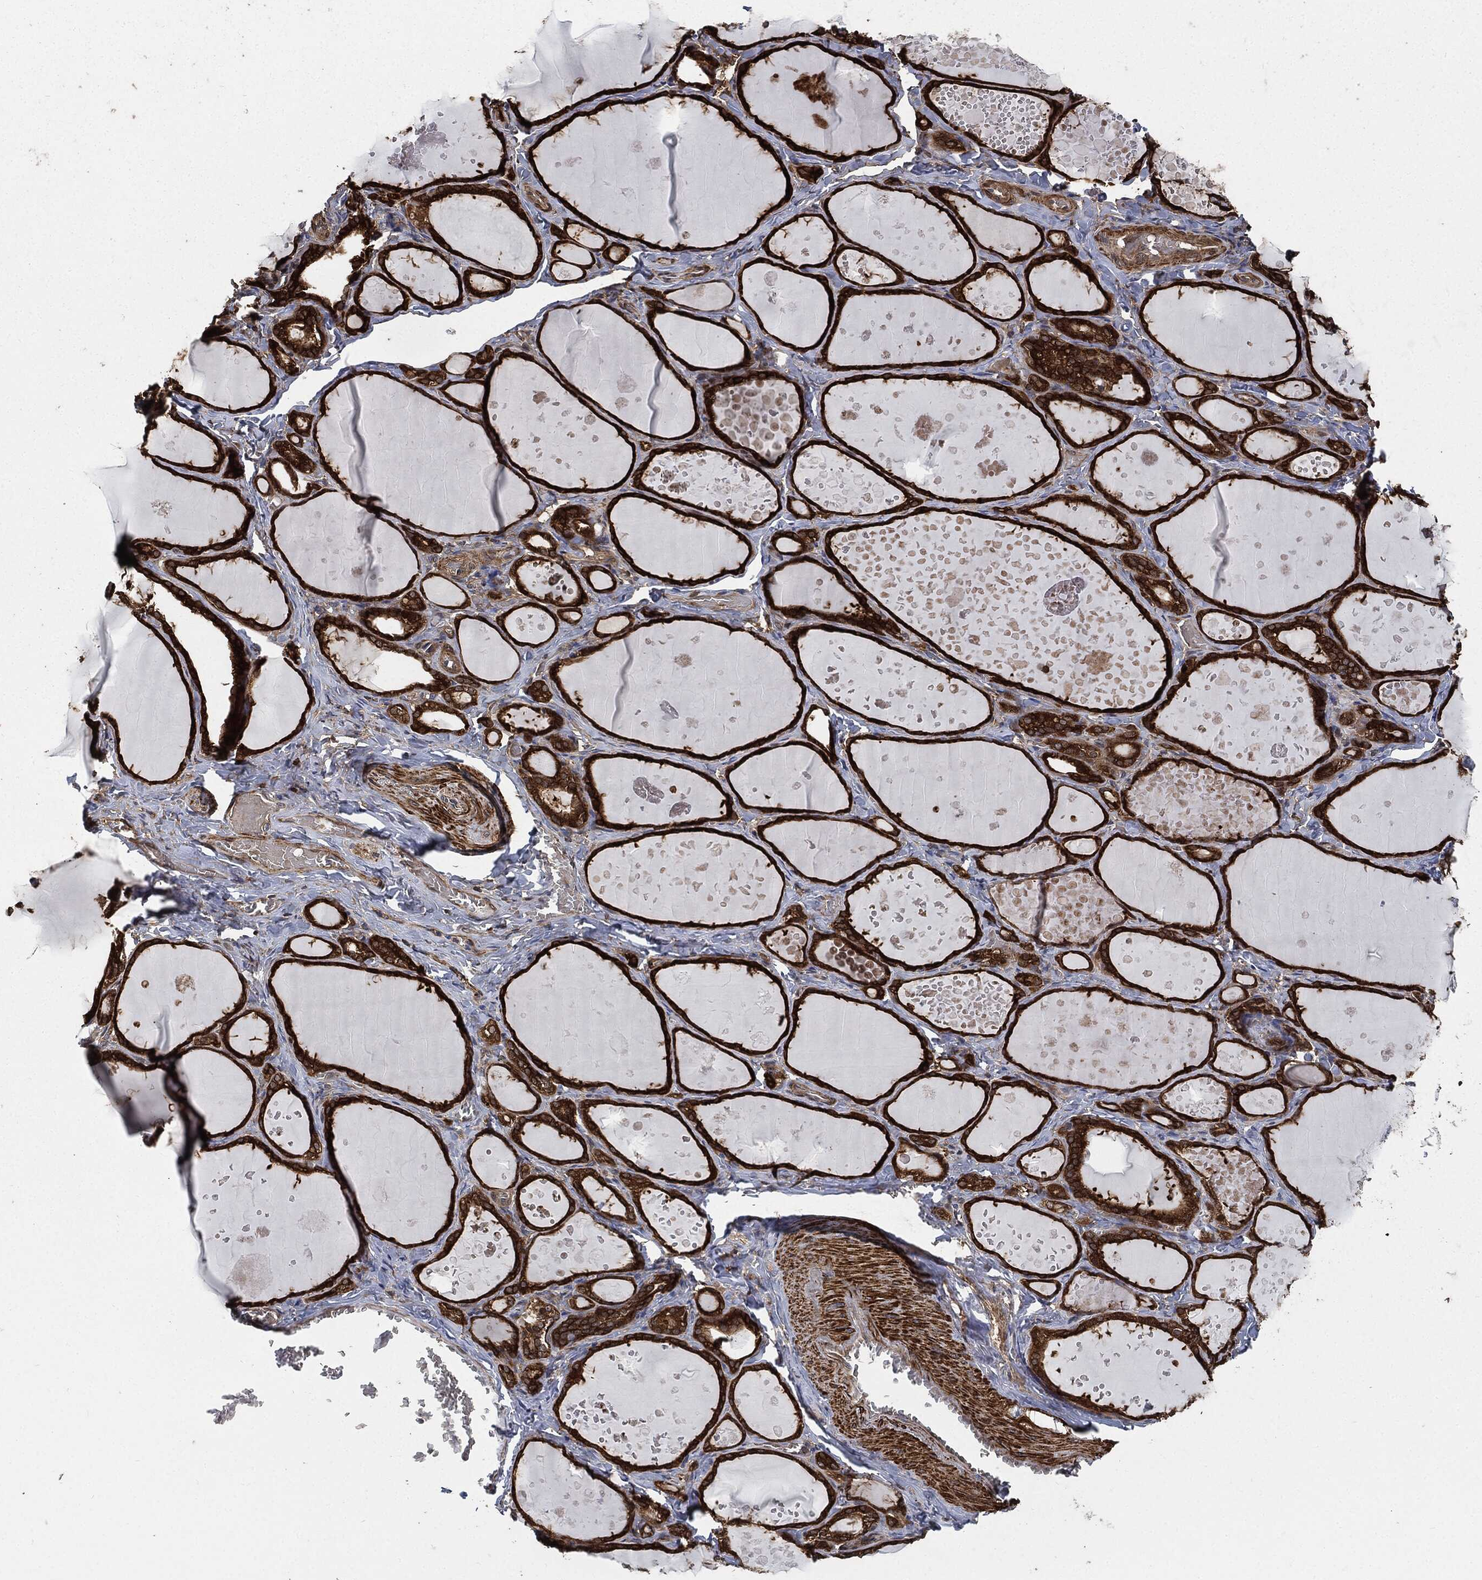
{"staining": {"intensity": "strong", "quantity": ">75%", "location": "cytoplasmic/membranous"}, "tissue": "thyroid gland", "cell_type": "Glandular cells", "image_type": "normal", "snomed": [{"axis": "morphology", "description": "Normal tissue, NOS"}, {"axis": "topography", "description": "Thyroid gland"}], "caption": "Thyroid gland was stained to show a protein in brown. There is high levels of strong cytoplasmic/membranous expression in approximately >75% of glandular cells. (DAB = brown stain, brightfield microscopy at high magnification).", "gene": "PRDX2", "patient": {"sex": "female", "age": 56}}